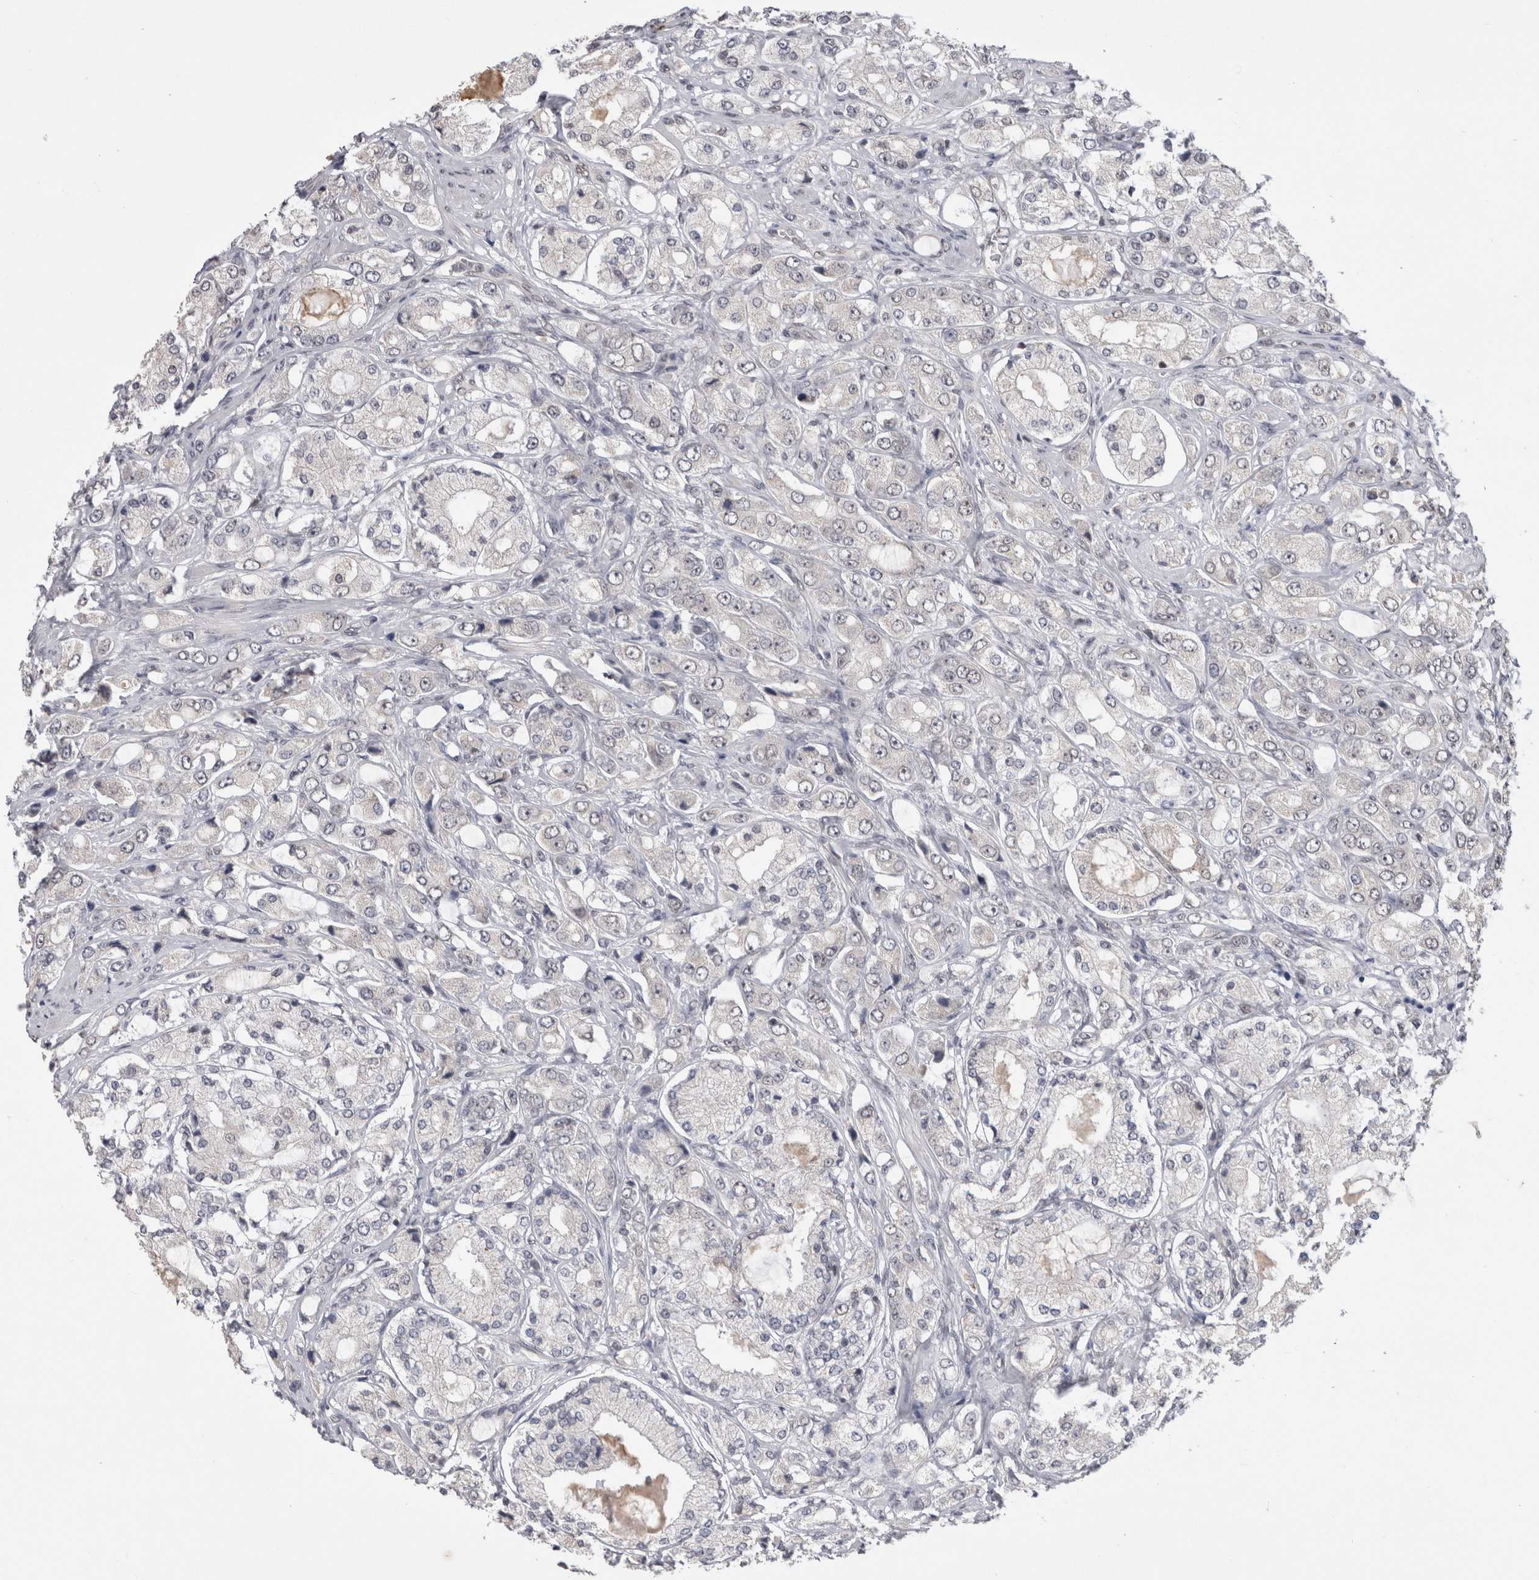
{"staining": {"intensity": "negative", "quantity": "none", "location": "none"}, "tissue": "prostate cancer", "cell_type": "Tumor cells", "image_type": "cancer", "snomed": [{"axis": "morphology", "description": "Adenocarcinoma, High grade"}, {"axis": "topography", "description": "Prostate"}], "caption": "Immunohistochemistry (IHC) photomicrograph of neoplastic tissue: human prostate cancer (high-grade adenocarcinoma) stained with DAB (3,3'-diaminobenzidine) reveals no significant protein positivity in tumor cells. (IHC, brightfield microscopy, high magnification).", "gene": "DAXX", "patient": {"sex": "male", "age": 65}}